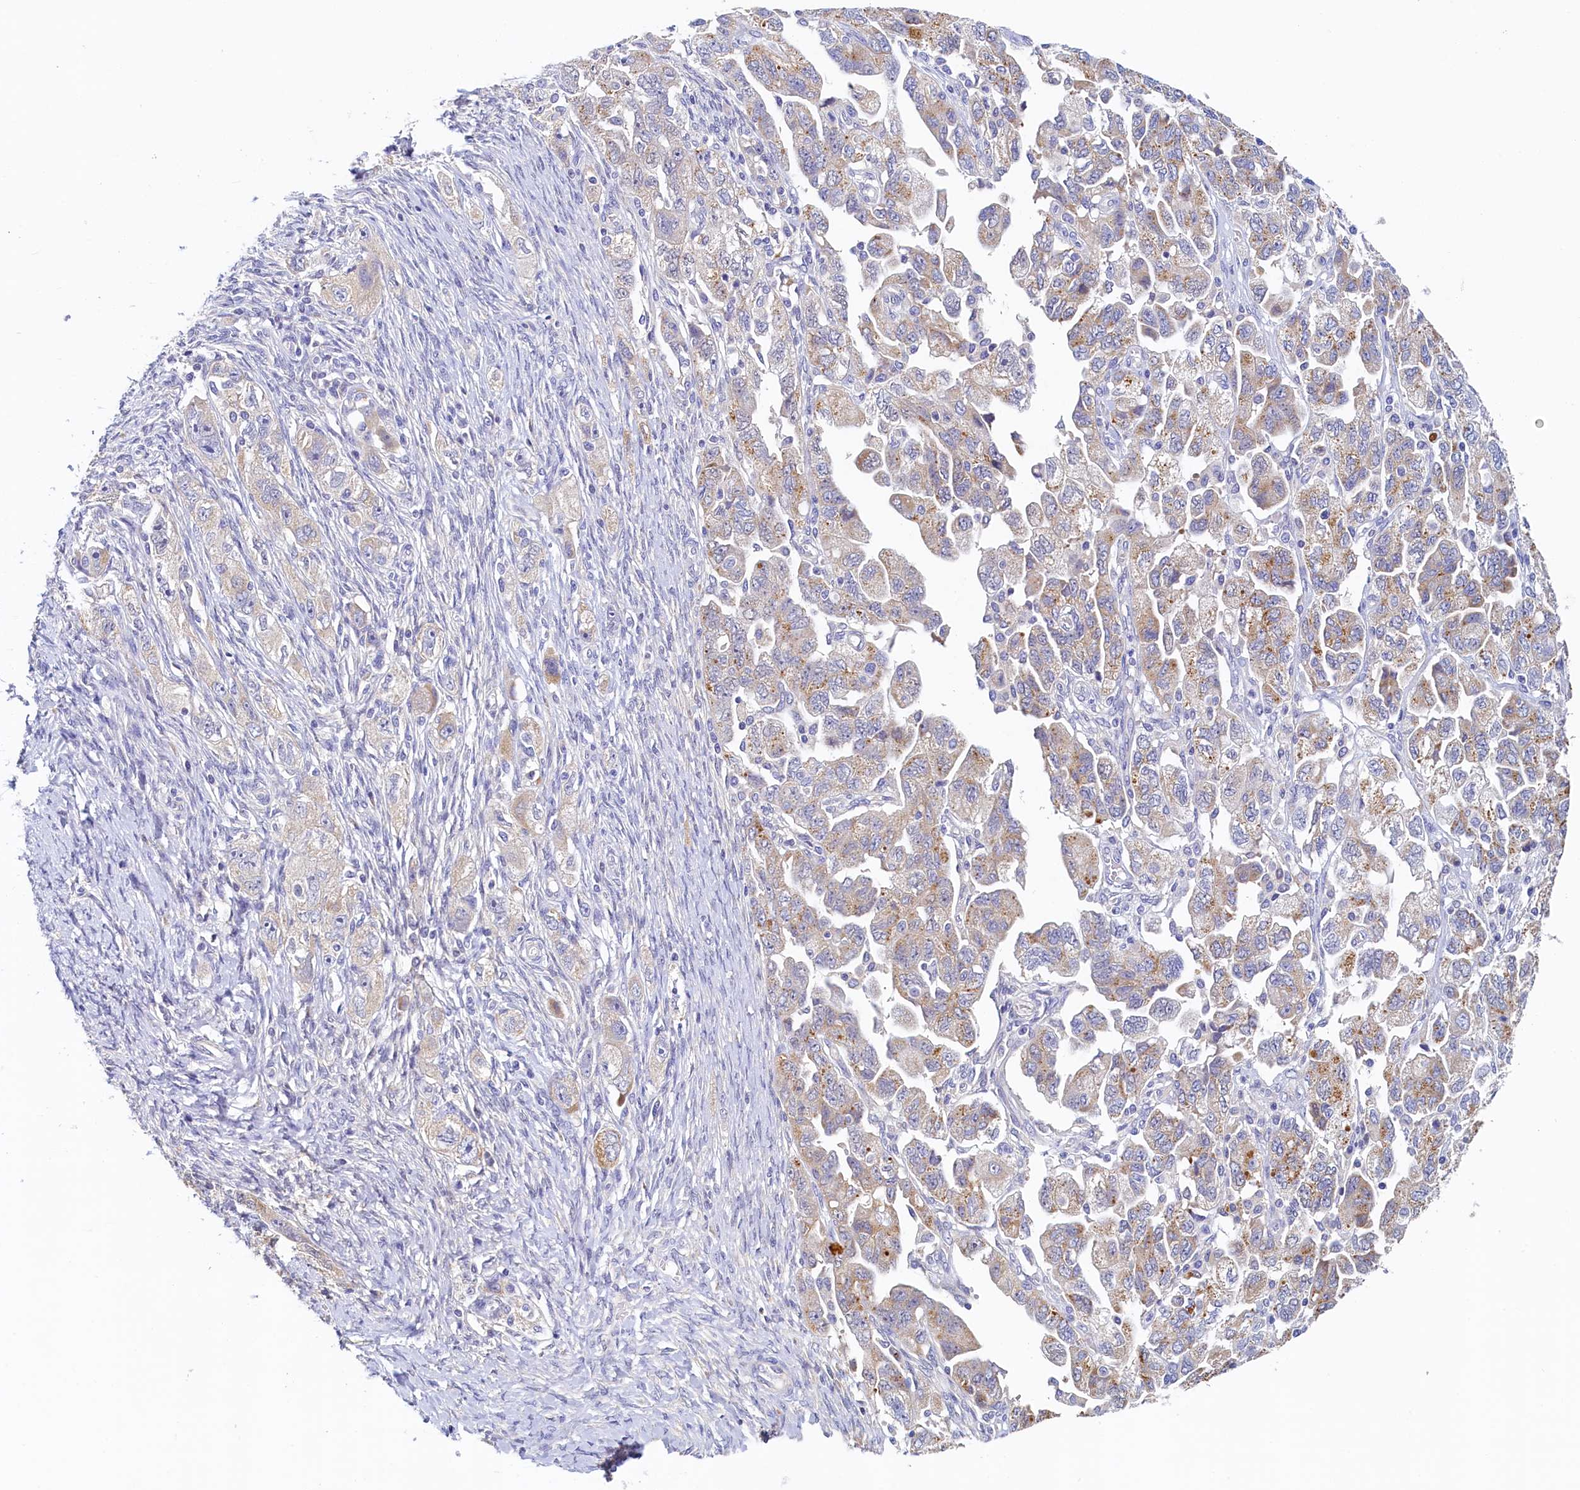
{"staining": {"intensity": "moderate", "quantity": "25%-75%", "location": "cytoplasmic/membranous"}, "tissue": "ovarian cancer", "cell_type": "Tumor cells", "image_type": "cancer", "snomed": [{"axis": "morphology", "description": "Carcinoma, NOS"}, {"axis": "morphology", "description": "Cystadenocarcinoma, serous, NOS"}, {"axis": "topography", "description": "Ovary"}], "caption": "This is an image of immunohistochemistry (IHC) staining of ovarian serous cystadenocarcinoma, which shows moderate positivity in the cytoplasmic/membranous of tumor cells.", "gene": "DTD1", "patient": {"sex": "female", "age": 69}}